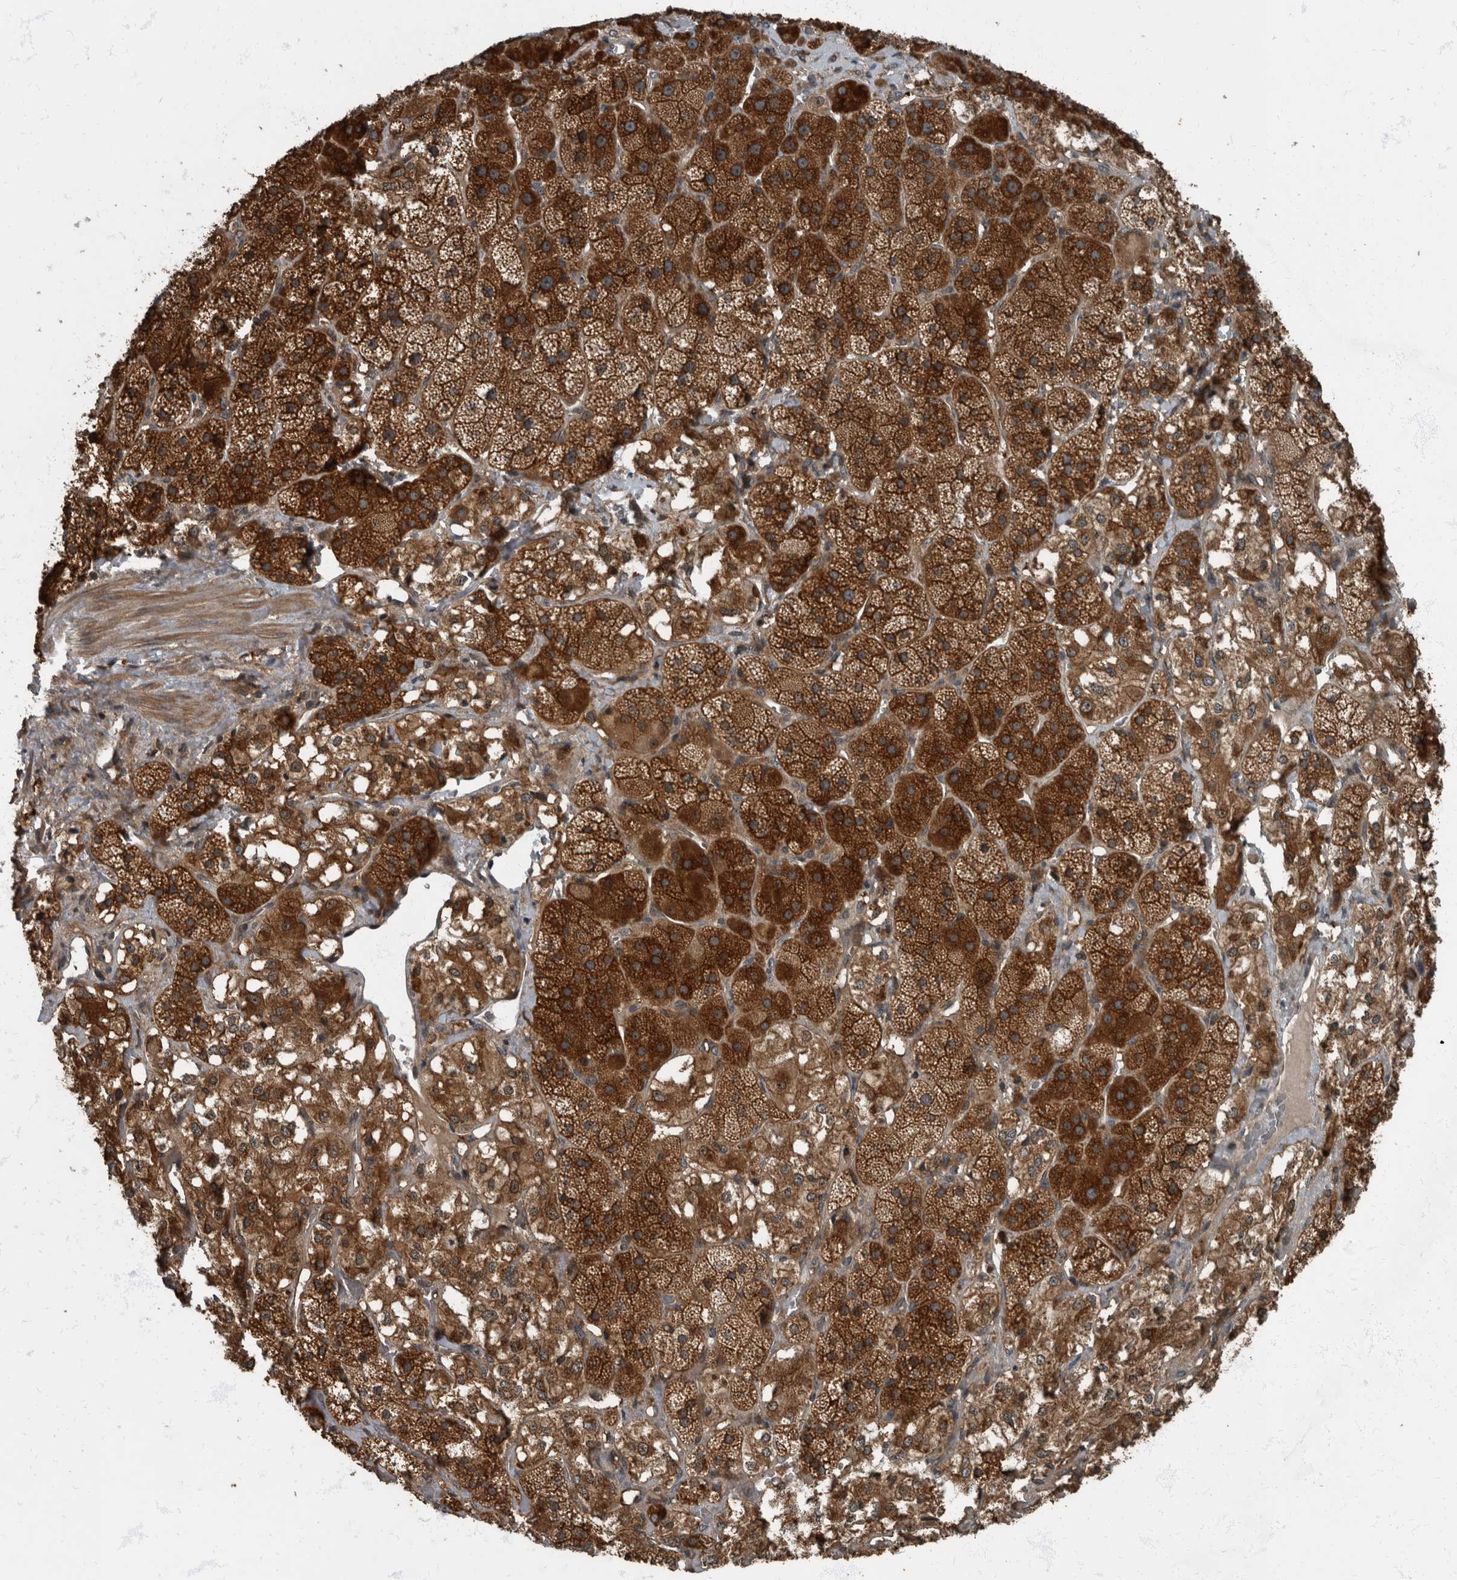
{"staining": {"intensity": "strong", "quantity": ">75%", "location": "cytoplasmic/membranous"}, "tissue": "adrenal gland", "cell_type": "Glandular cells", "image_type": "normal", "snomed": [{"axis": "morphology", "description": "Normal tissue, NOS"}, {"axis": "topography", "description": "Adrenal gland"}], "caption": "Immunohistochemical staining of benign adrenal gland shows >75% levels of strong cytoplasmic/membranous protein staining in approximately >75% of glandular cells. The protein is shown in brown color, while the nuclei are stained blue.", "gene": "RABGGTB", "patient": {"sex": "male", "age": 57}}